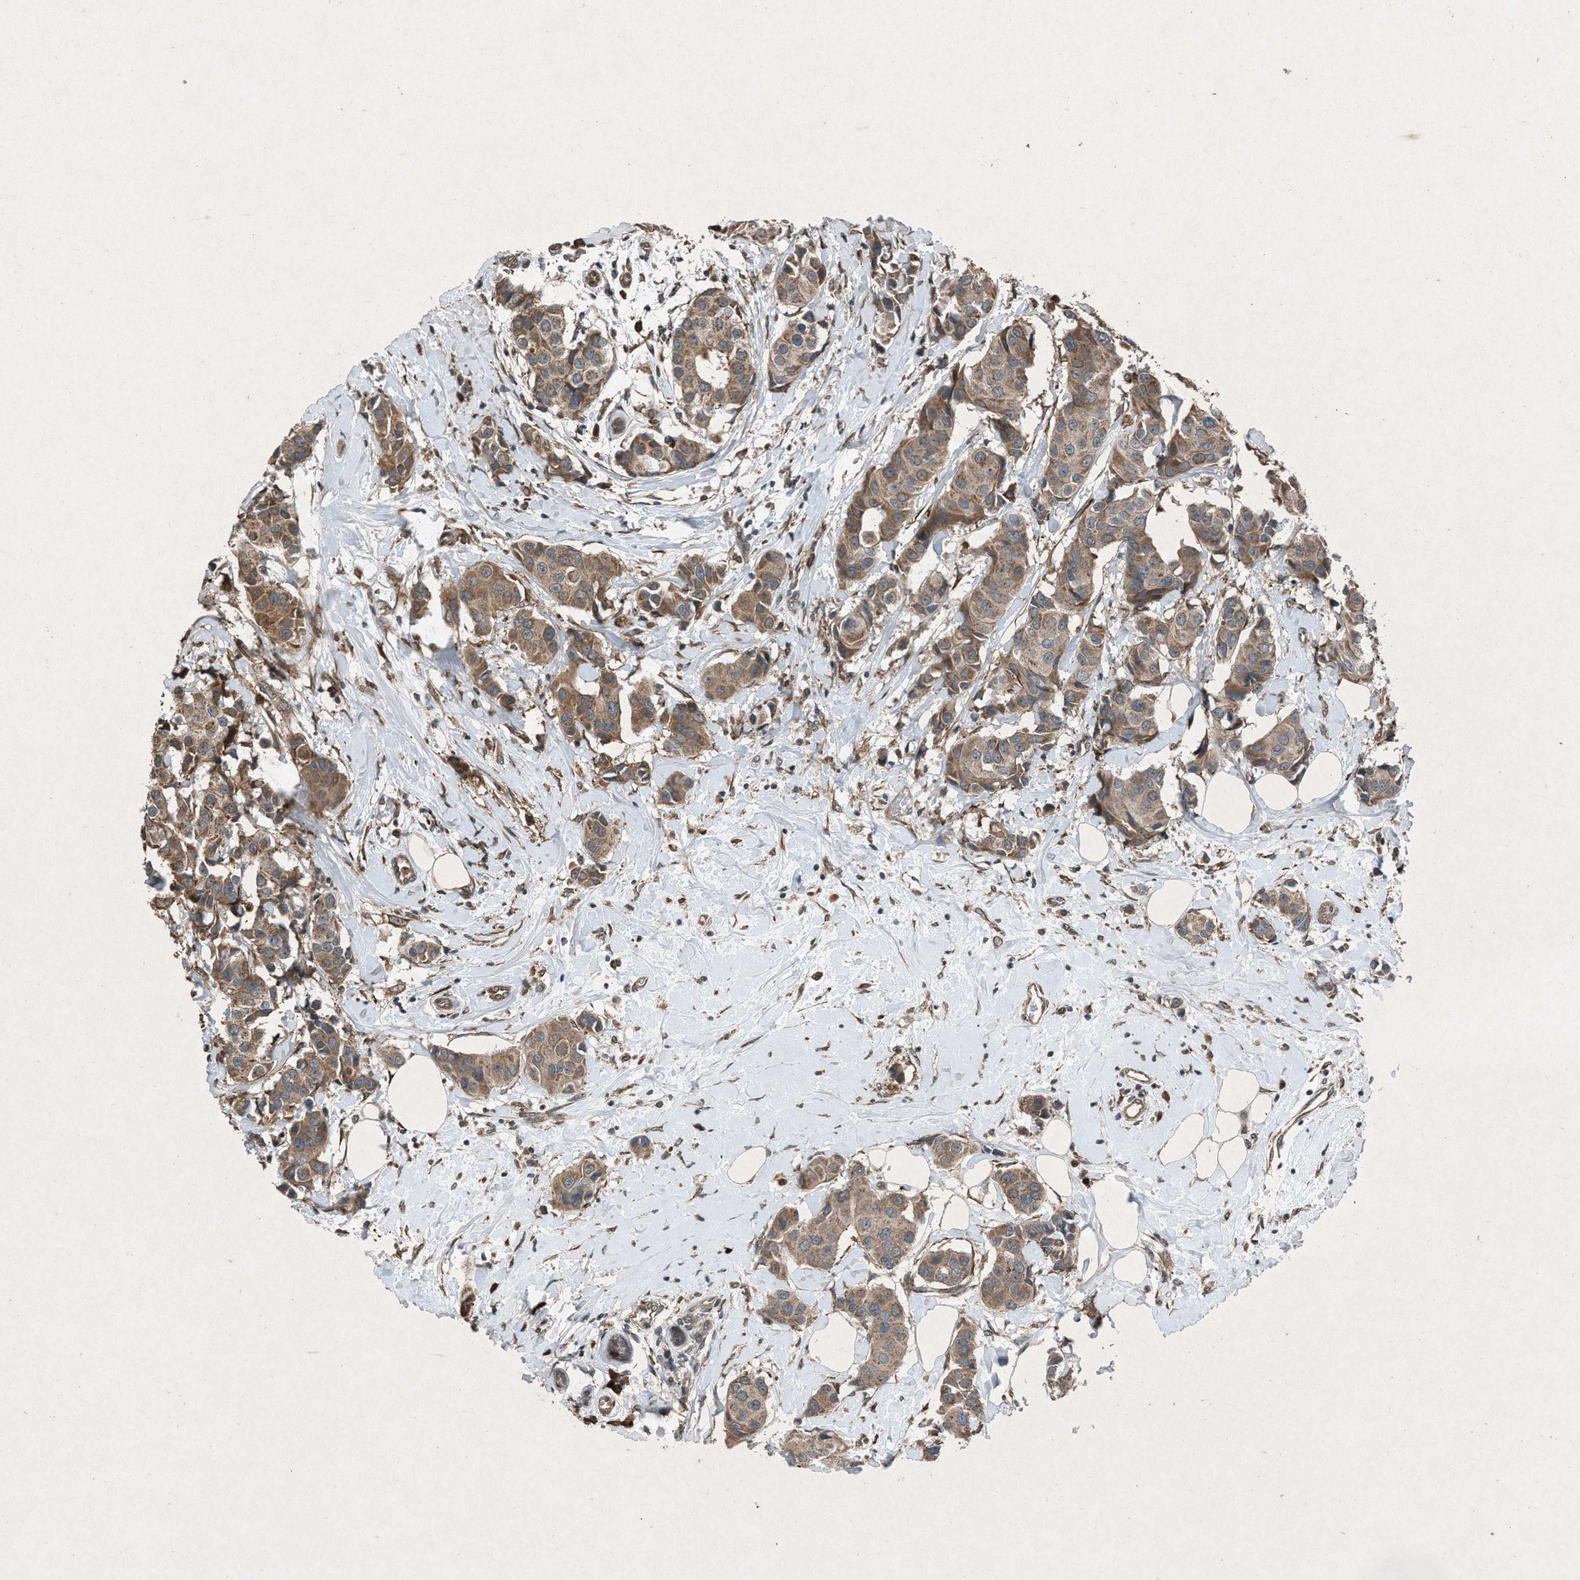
{"staining": {"intensity": "weak", "quantity": ">75%", "location": "cytoplasmic/membranous"}, "tissue": "breast cancer", "cell_type": "Tumor cells", "image_type": "cancer", "snomed": [{"axis": "morphology", "description": "Normal tissue, NOS"}, {"axis": "morphology", "description": "Duct carcinoma"}, {"axis": "topography", "description": "Breast"}], "caption": "The histopathology image reveals a brown stain indicating the presence of a protein in the cytoplasmic/membranous of tumor cells in invasive ductal carcinoma (breast). (DAB IHC with brightfield microscopy, high magnification).", "gene": "CALR", "patient": {"sex": "female", "age": 39}}